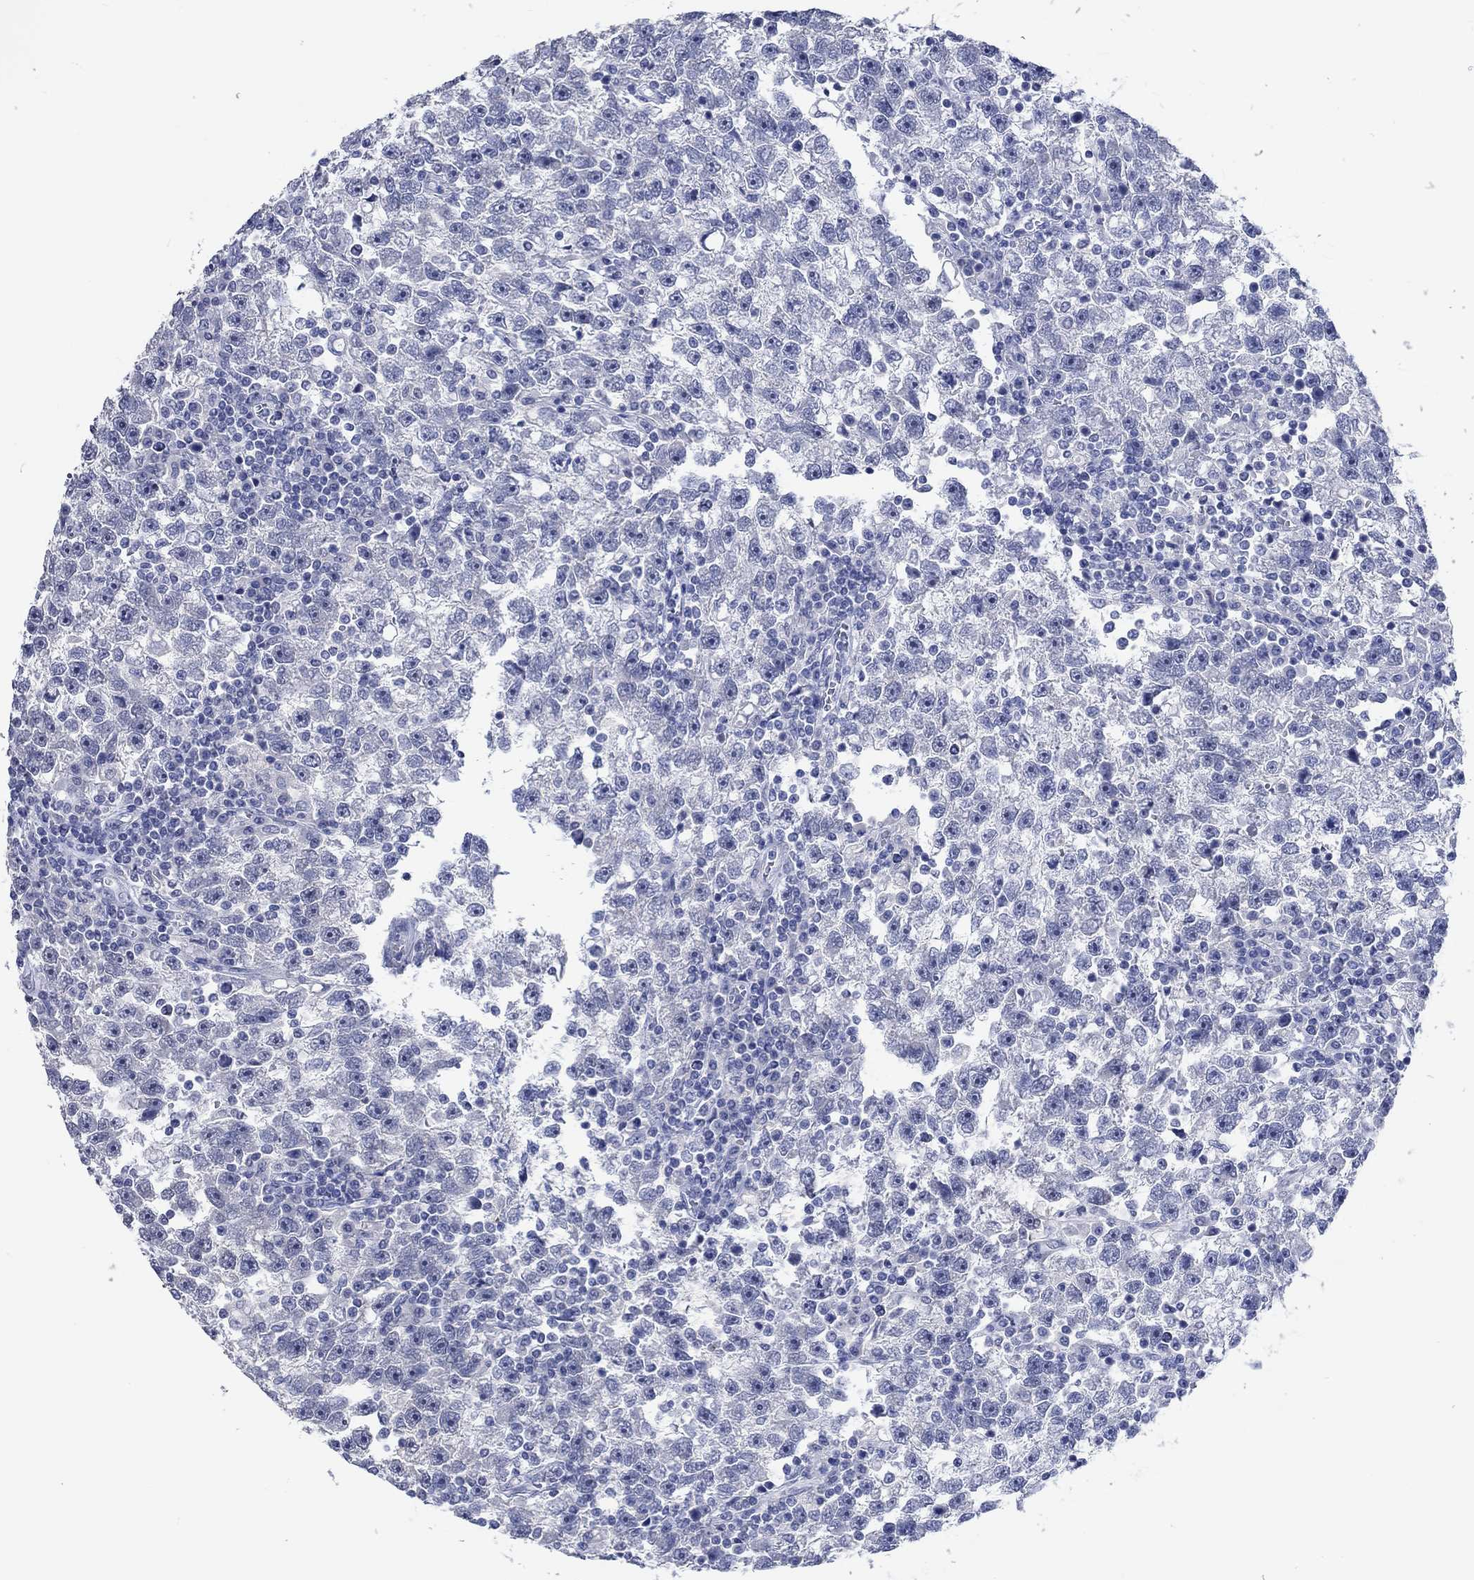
{"staining": {"intensity": "negative", "quantity": "none", "location": "none"}, "tissue": "testis cancer", "cell_type": "Tumor cells", "image_type": "cancer", "snomed": [{"axis": "morphology", "description": "Seminoma, NOS"}, {"axis": "topography", "description": "Testis"}], "caption": "The IHC image has no significant positivity in tumor cells of testis cancer tissue.", "gene": "C4orf47", "patient": {"sex": "male", "age": 47}}